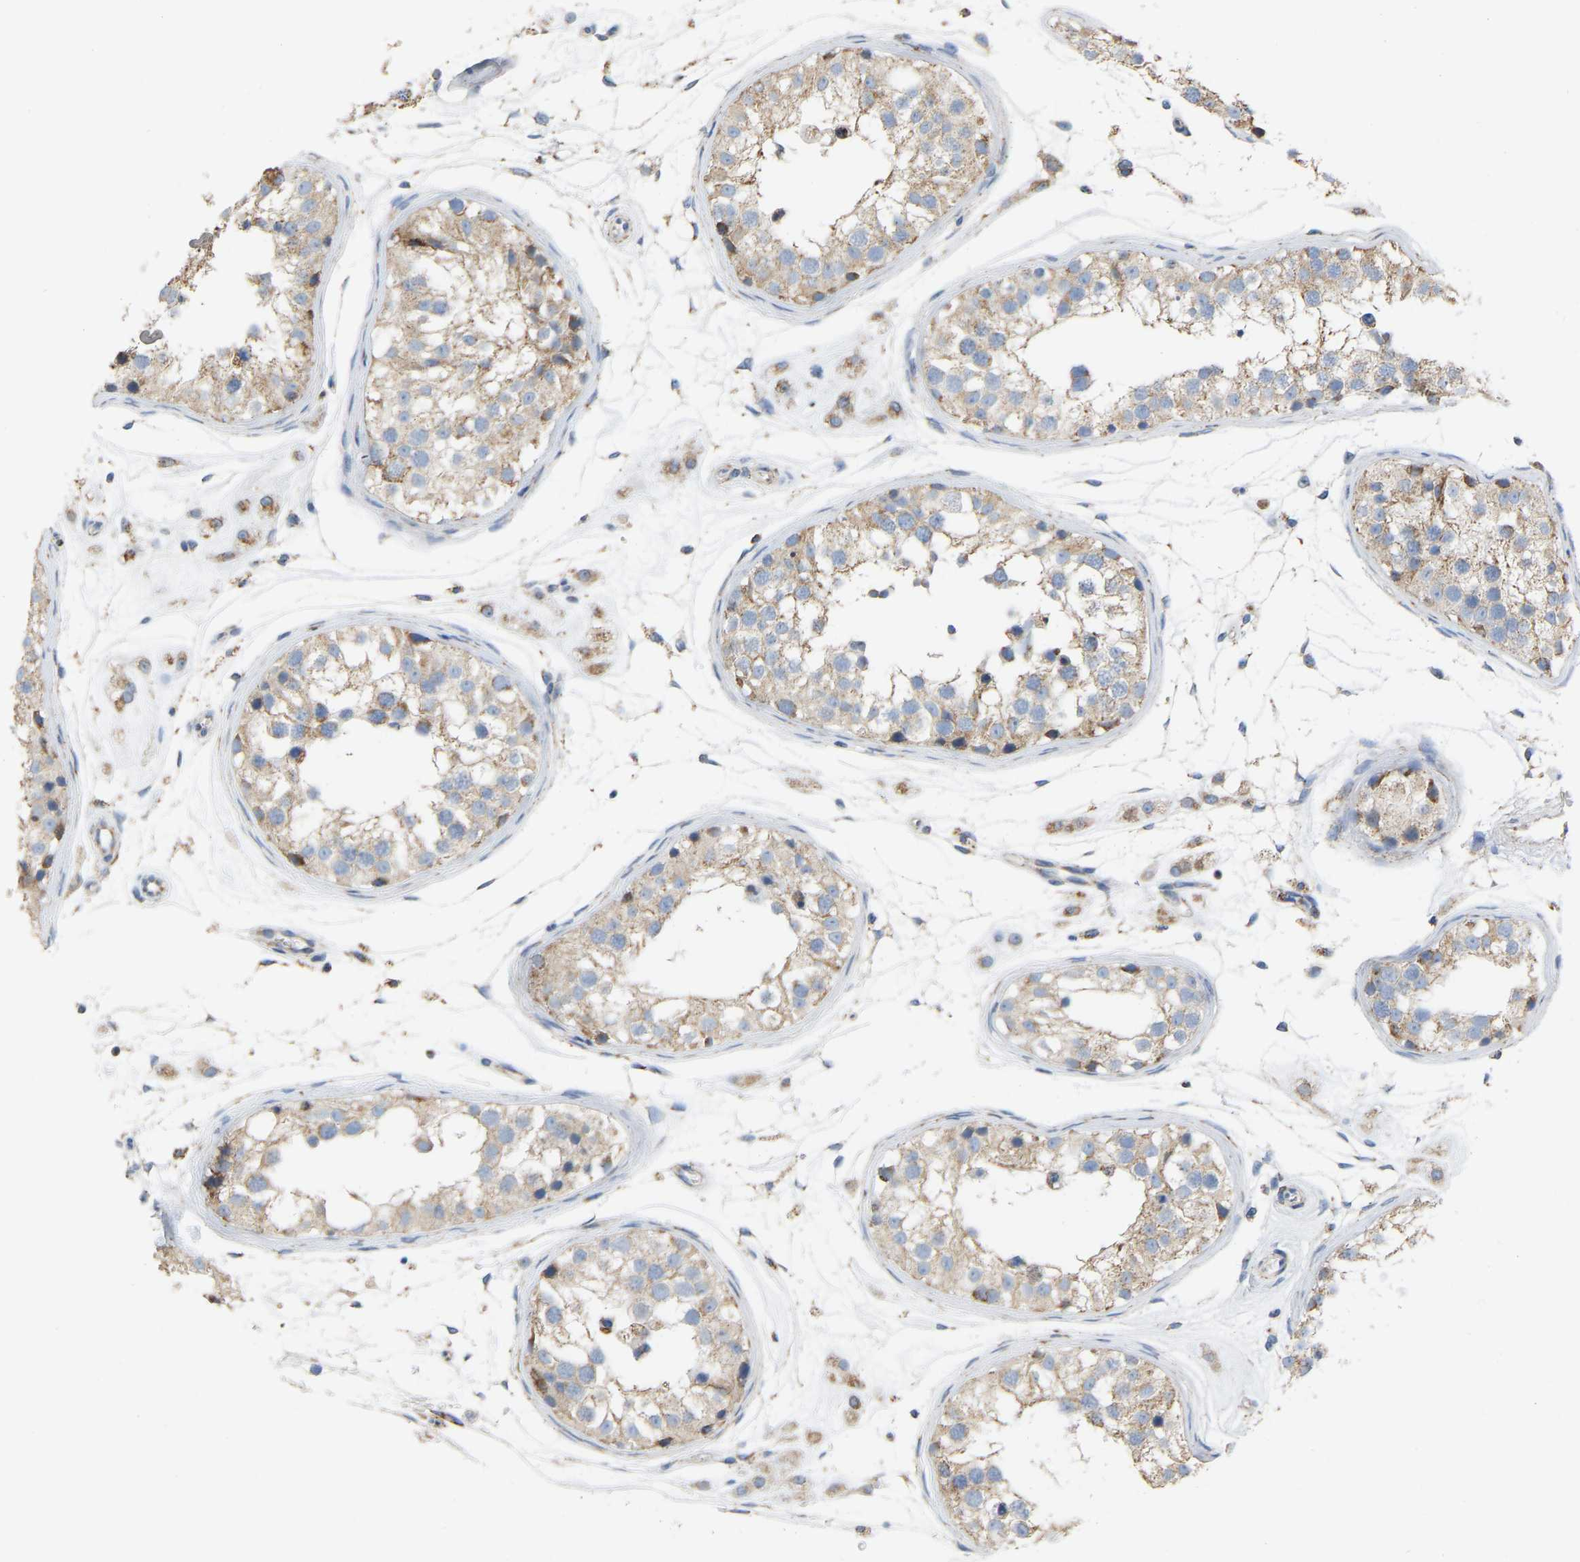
{"staining": {"intensity": "weak", "quantity": ">75%", "location": "cytoplasmic/membranous"}, "tissue": "testis", "cell_type": "Cells in seminiferous ducts", "image_type": "normal", "snomed": [{"axis": "morphology", "description": "Normal tissue, NOS"}, {"axis": "morphology", "description": "Adenocarcinoma, metastatic, NOS"}, {"axis": "topography", "description": "Testis"}], "caption": "High-magnification brightfield microscopy of benign testis stained with DAB (3,3'-diaminobenzidine) (brown) and counterstained with hematoxylin (blue). cells in seminiferous ducts exhibit weak cytoplasmic/membranous positivity is seen in about>75% of cells. (DAB (3,3'-diaminobenzidine) = brown stain, brightfield microscopy at high magnification).", "gene": "CBLB", "patient": {"sex": "male", "age": 26}}